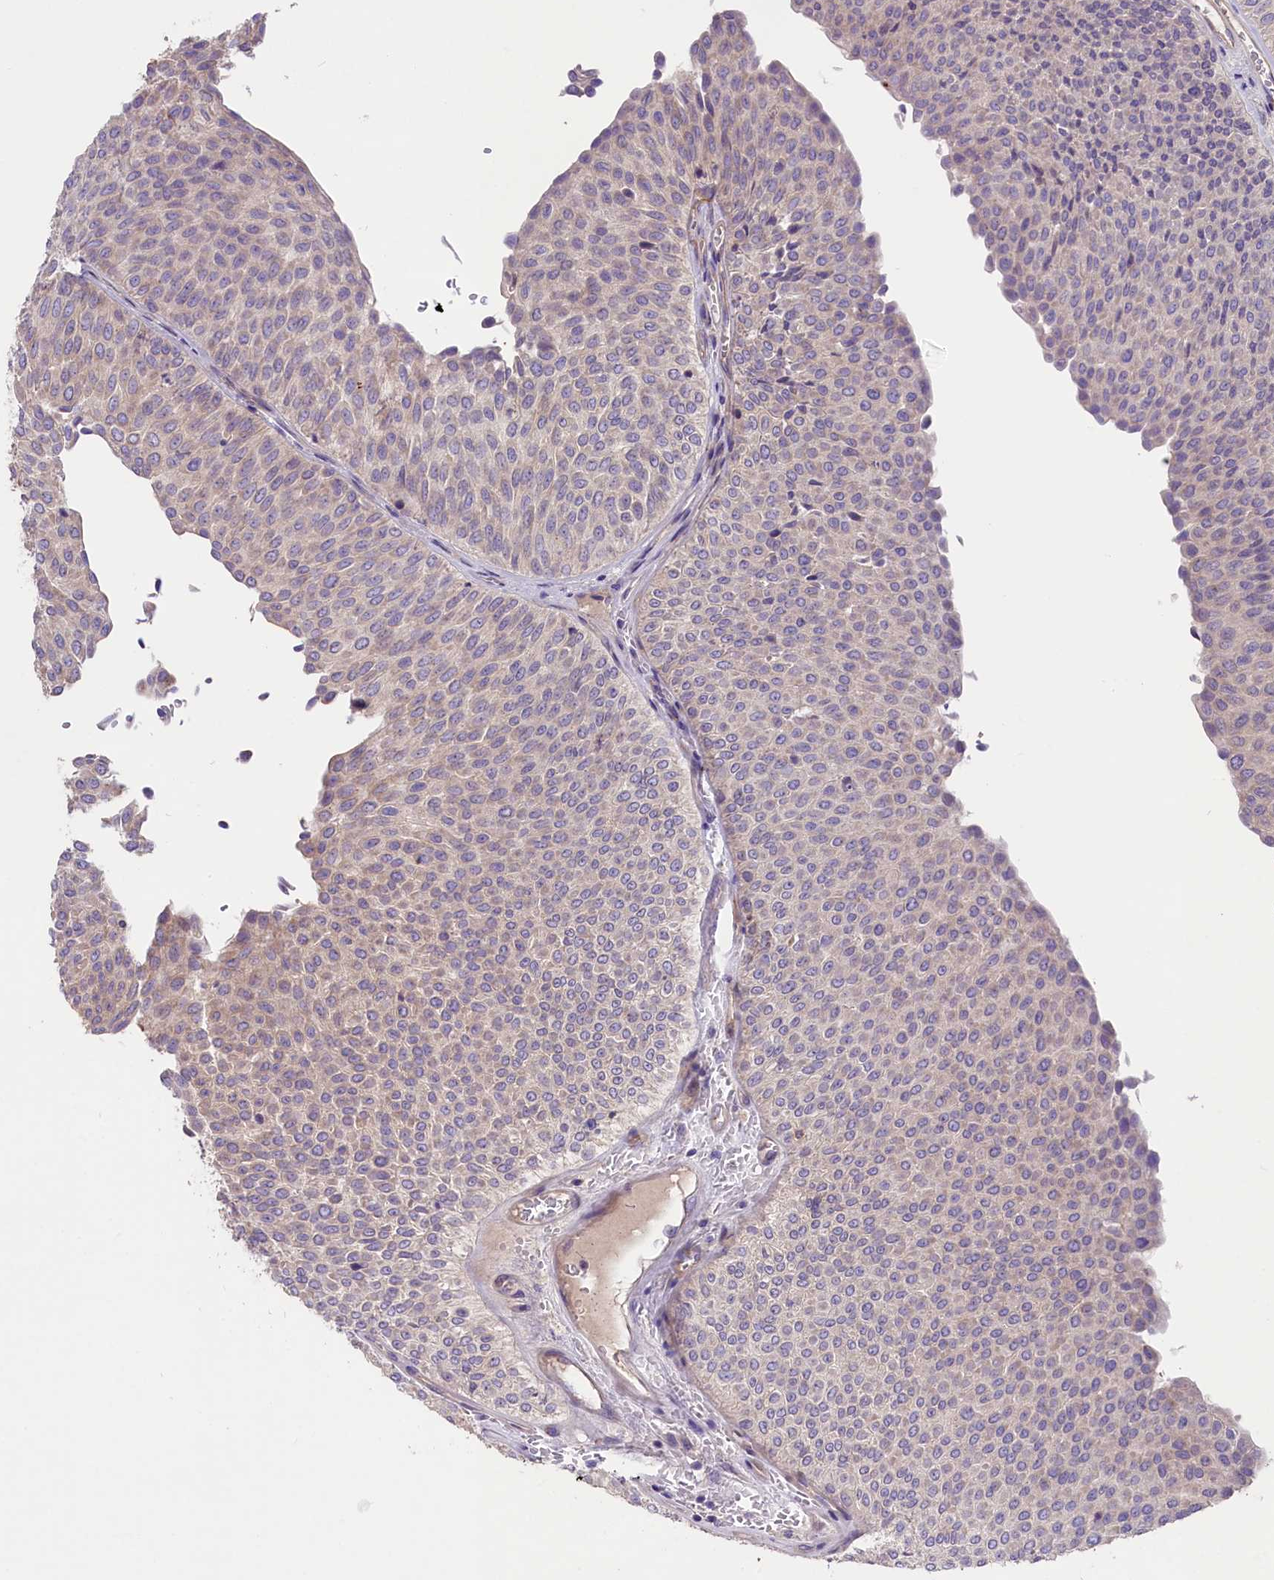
{"staining": {"intensity": "weak", "quantity": "<25%", "location": "cytoplasmic/membranous"}, "tissue": "urothelial cancer", "cell_type": "Tumor cells", "image_type": "cancer", "snomed": [{"axis": "morphology", "description": "Urothelial carcinoma, Low grade"}, {"axis": "topography", "description": "Urinary bladder"}], "caption": "Protein analysis of urothelial carcinoma (low-grade) demonstrates no significant positivity in tumor cells.", "gene": "CD99L2", "patient": {"sex": "male", "age": 78}}